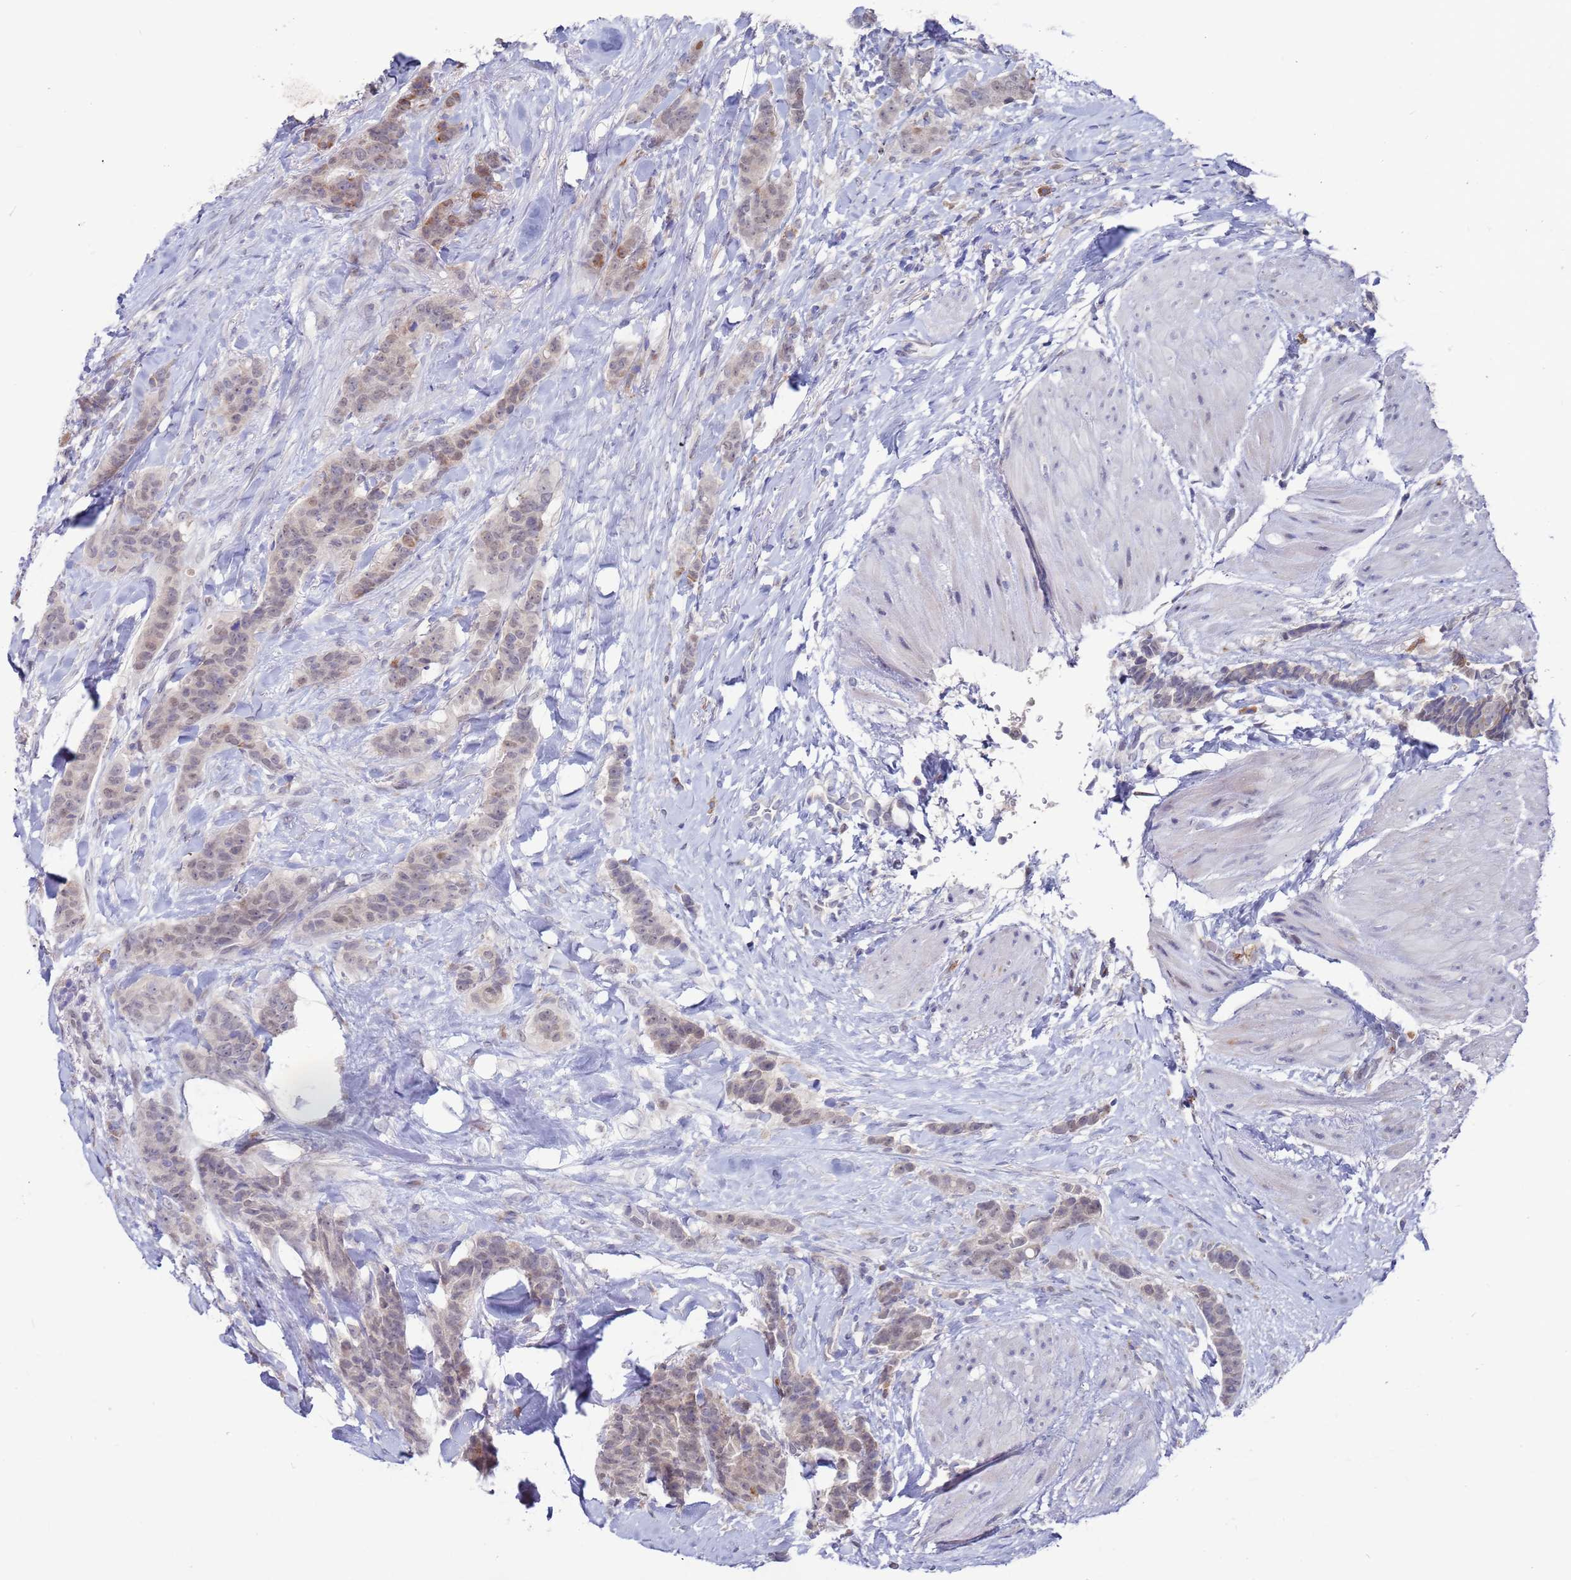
{"staining": {"intensity": "weak", "quantity": "<25%", "location": "cytoplasmic/membranous"}, "tissue": "breast cancer", "cell_type": "Tumor cells", "image_type": "cancer", "snomed": [{"axis": "morphology", "description": "Duct carcinoma"}, {"axis": "topography", "description": "Breast"}], "caption": "High power microscopy image of an immunohistochemistry histopathology image of breast cancer, revealing no significant positivity in tumor cells.", "gene": "FBXO27", "patient": {"sex": "female", "age": 40}}